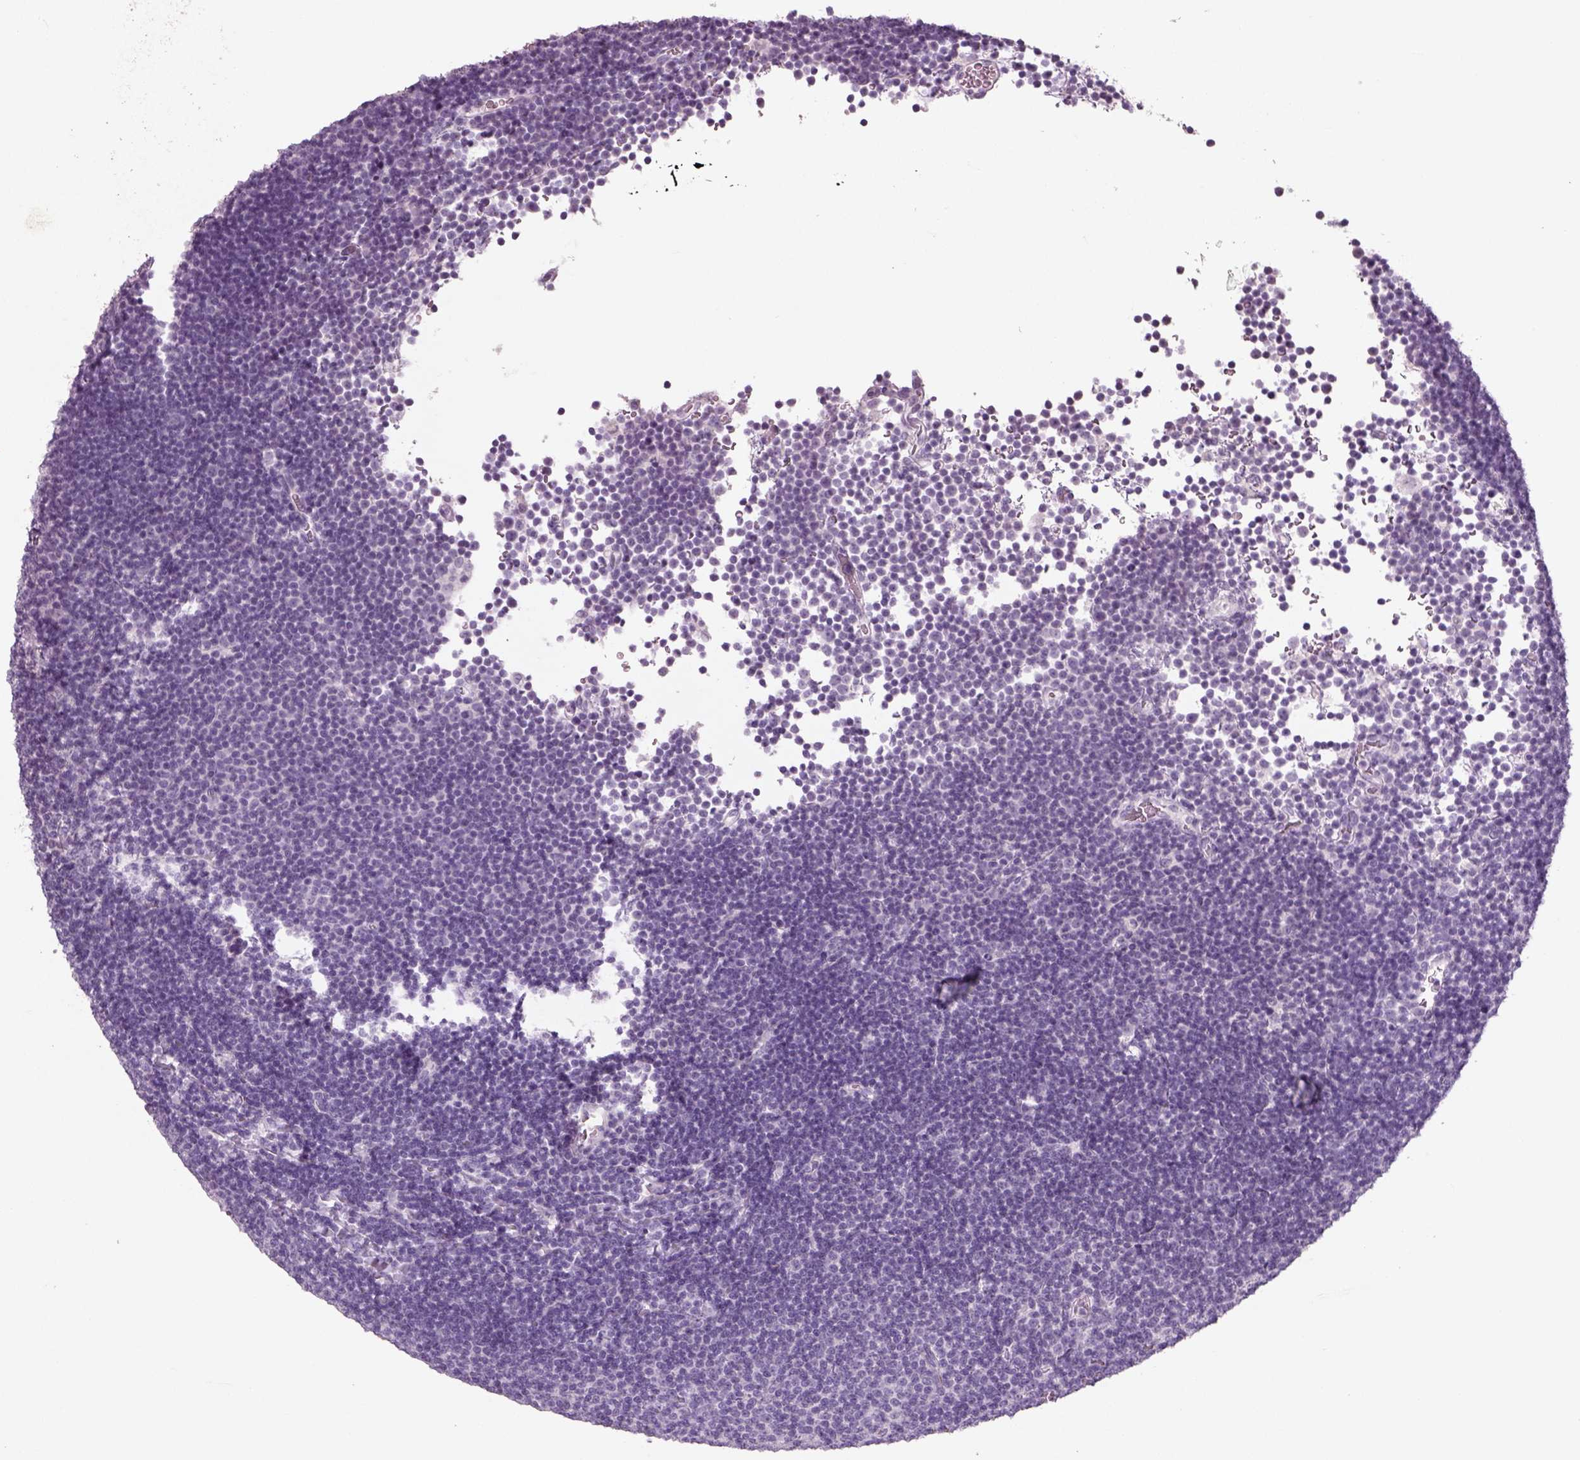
{"staining": {"intensity": "negative", "quantity": "none", "location": "none"}, "tissue": "lymphoma", "cell_type": "Tumor cells", "image_type": "cancer", "snomed": [{"axis": "morphology", "description": "Malignant lymphoma, non-Hodgkin's type, Low grade"}, {"axis": "topography", "description": "Brain"}], "caption": "Malignant lymphoma, non-Hodgkin's type (low-grade) stained for a protein using immunohistochemistry (IHC) exhibits no expression tumor cells.", "gene": "SLC6A2", "patient": {"sex": "female", "age": 66}}